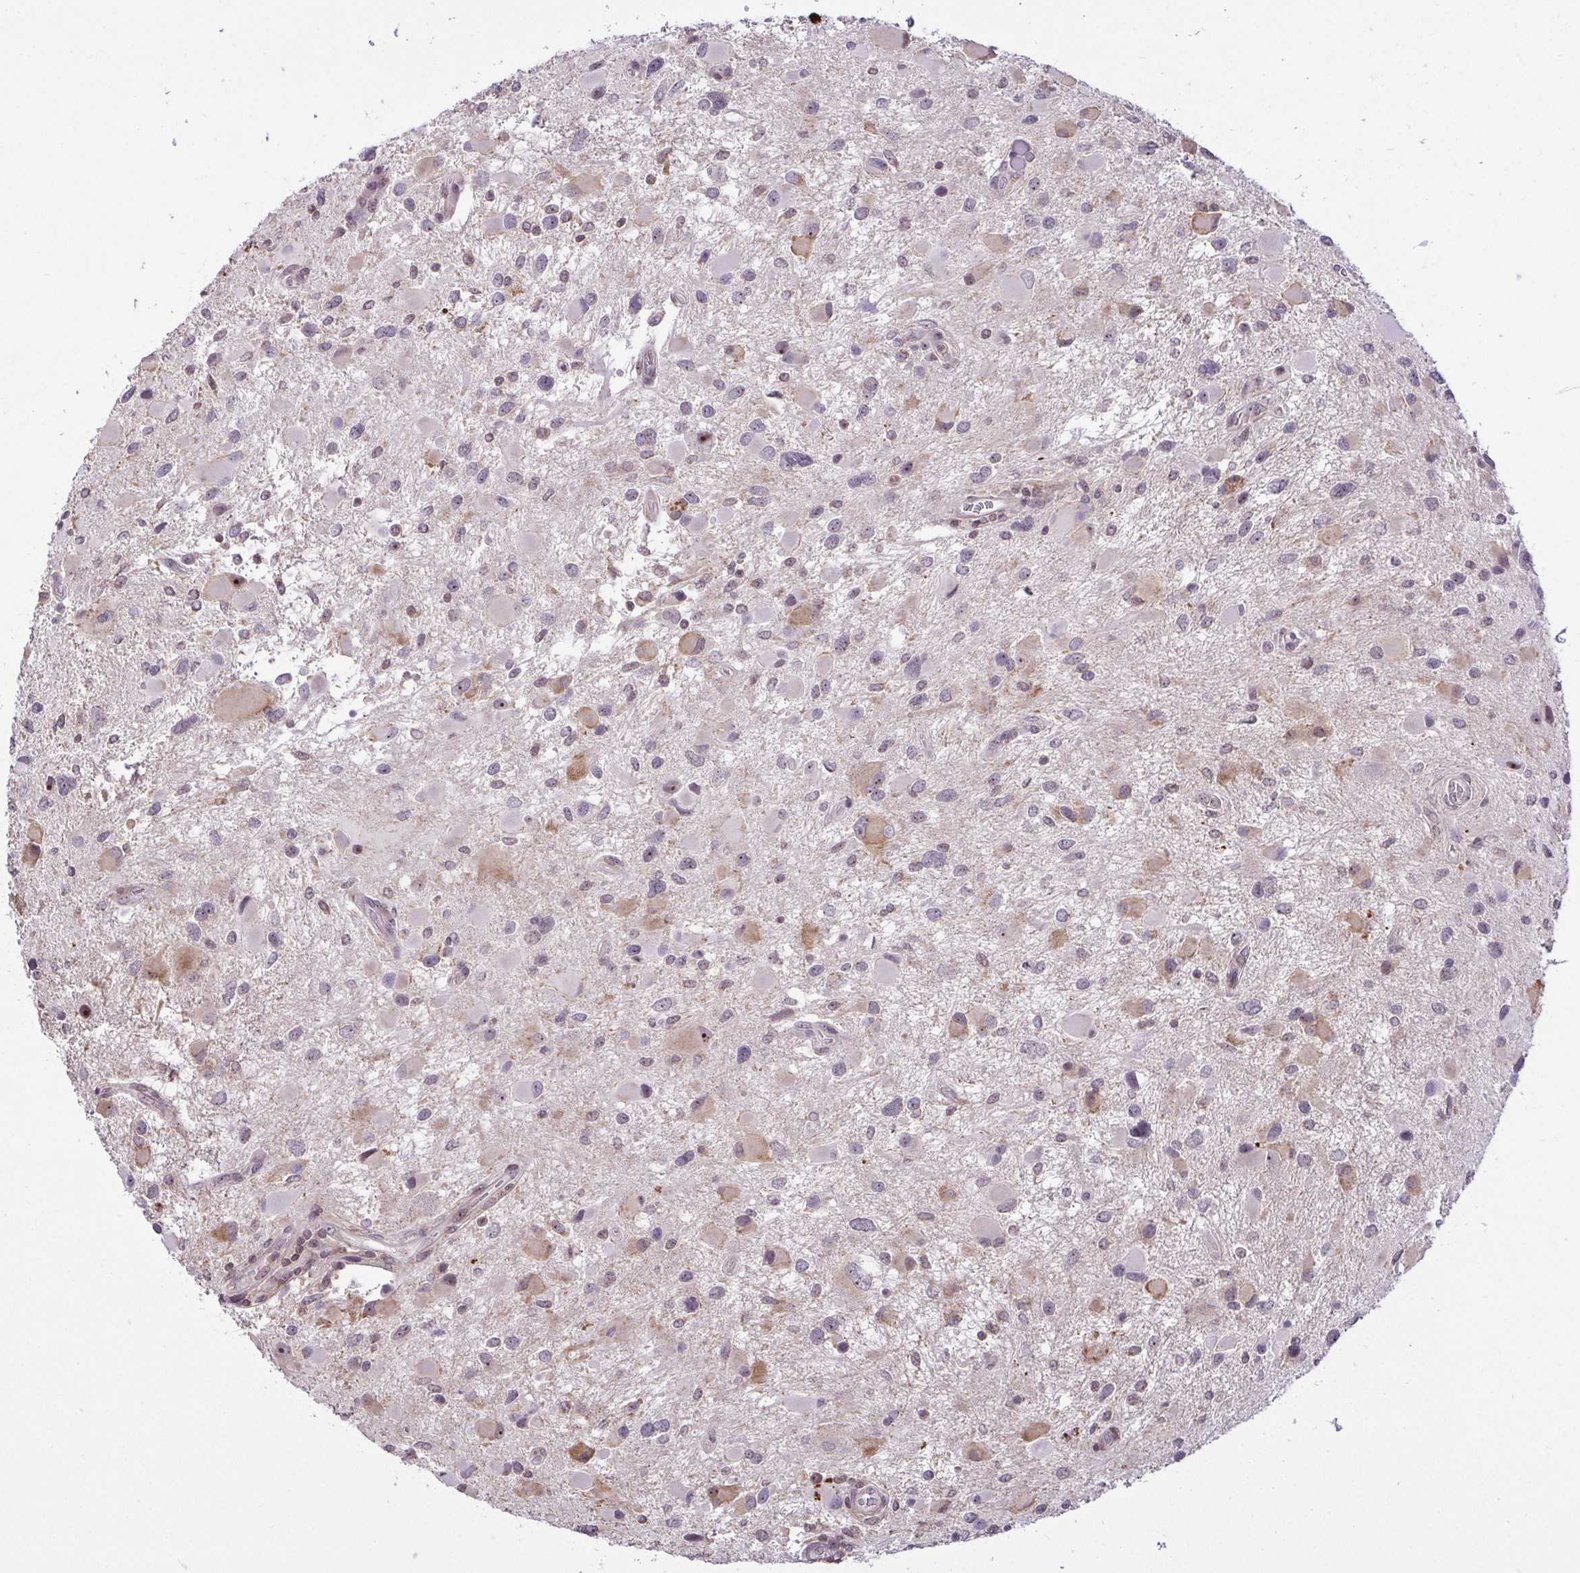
{"staining": {"intensity": "weak", "quantity": "25%-75%", "location": "cytoplasmic/membranous,nuclear"}, "tissue": "glioma", "cell_type": "Tumor cells", "image_type": "cancer", "snomed": [{"axis": "morphology", "description": "Glioma, malignant, Low grade"}, {"axis": "topography", "description": "Brain"}], "caption": "This is a histology image of IHC staining of low-grade glioma (malignant), which shows weak expression in the cytoplasmic/membranous and nuclear of tumor cells.", "gene": "RSL24D1", "patient": {"sex": "female", "age": 32}}